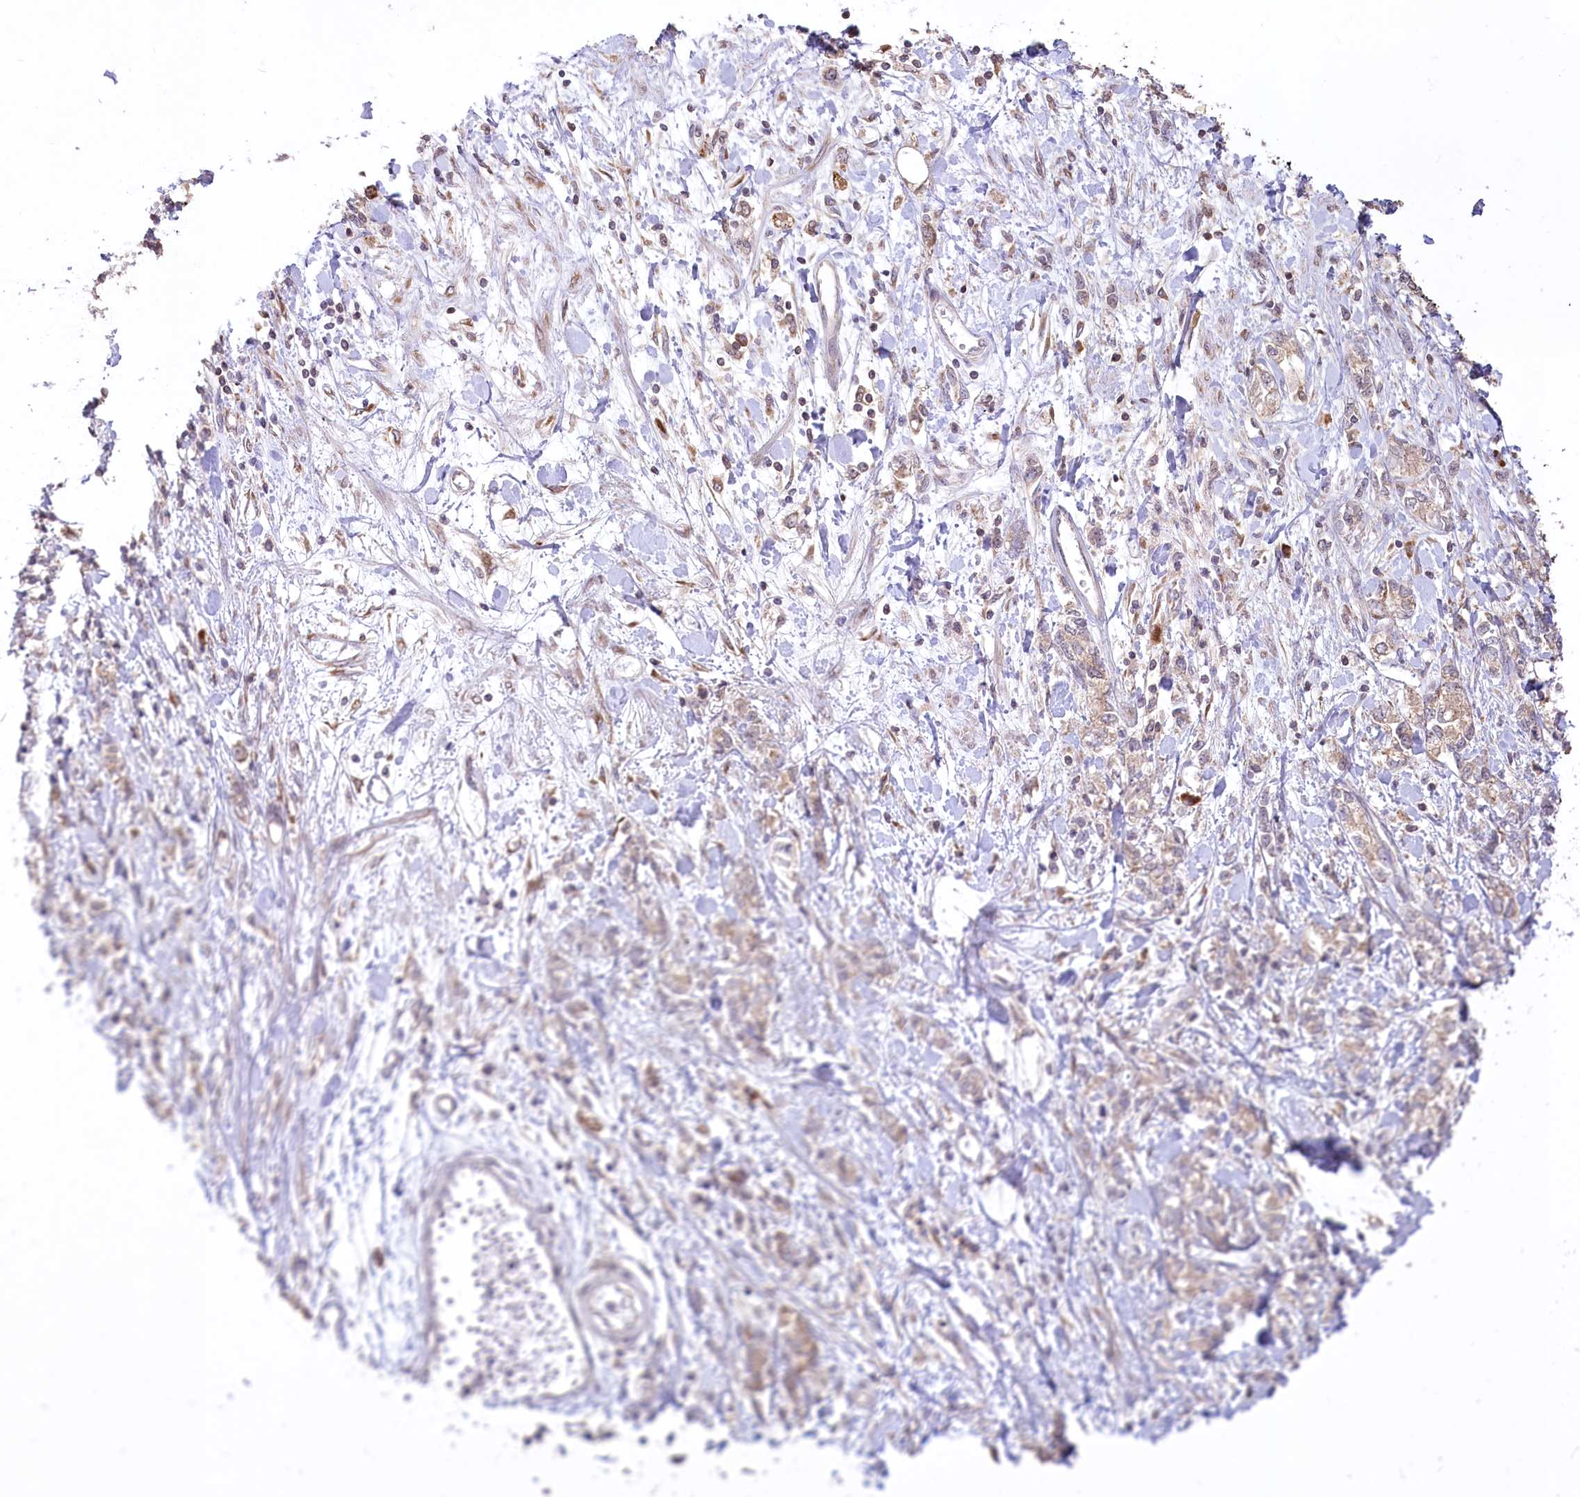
{"staining": {"intensity": "weak", "quantity": ">75%", "location": "cytoplasmic/membranous"}, "tissue": "stomach cancer", "cell_type": "Tumor cells", "image_type": "cancer", "snomed": [{"axis": "morphology", "description": "Adenocarcinoma, NOS"}, {"axis": "topography", "description": "Stomach"}], "caption": "Protein analysis of adenocarcinoma (stomach) tissue demonstrates weak cytoplasmic/membranous positivity in about >75% of tumor cells.", "gene": "STT3B", "patient": {"sex": "female", "age": 76}}